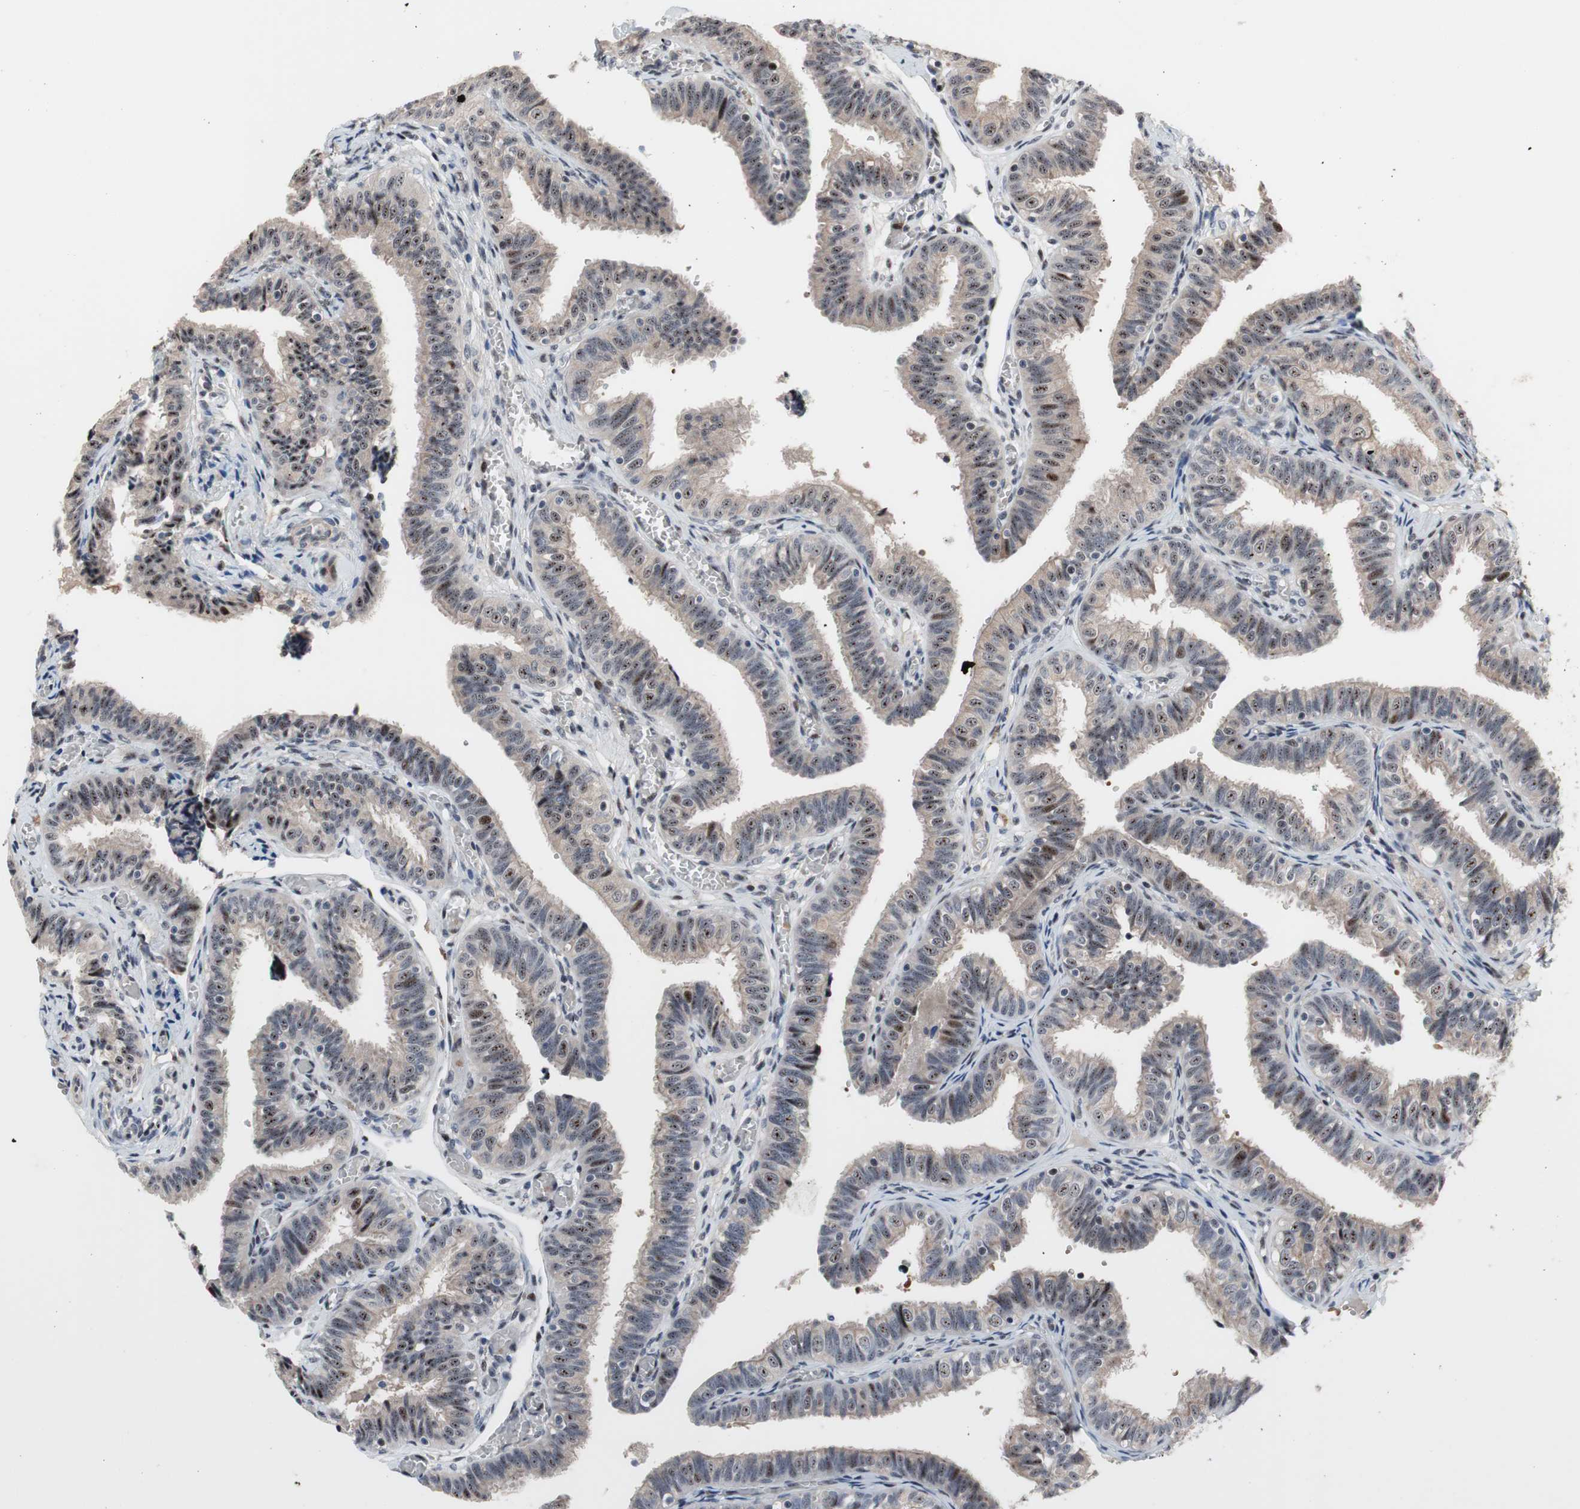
{"staining": {"intensity": "weak", "quantity": "25%-75%", "location": "cytoplasmic/membranous,nuclear"}, "tissue": "fallopian tube", "cell_type": "Glandular cells", "image_type": "normal", "snomed": [{"axis": "morphology", "description": "Normal tissue, NOS"}, {"axis": "topography", "description": "Fallopian tube"}], "caption": "Weak cytoplasmic/membranous,nuclear expression for a protein is present in approximately 25%-75% of glandular cells of normal fallopian tube using immunohistochemistry (IHC).", "gene": "PINX1", "patient": {"sex": "female", "age": 46}}